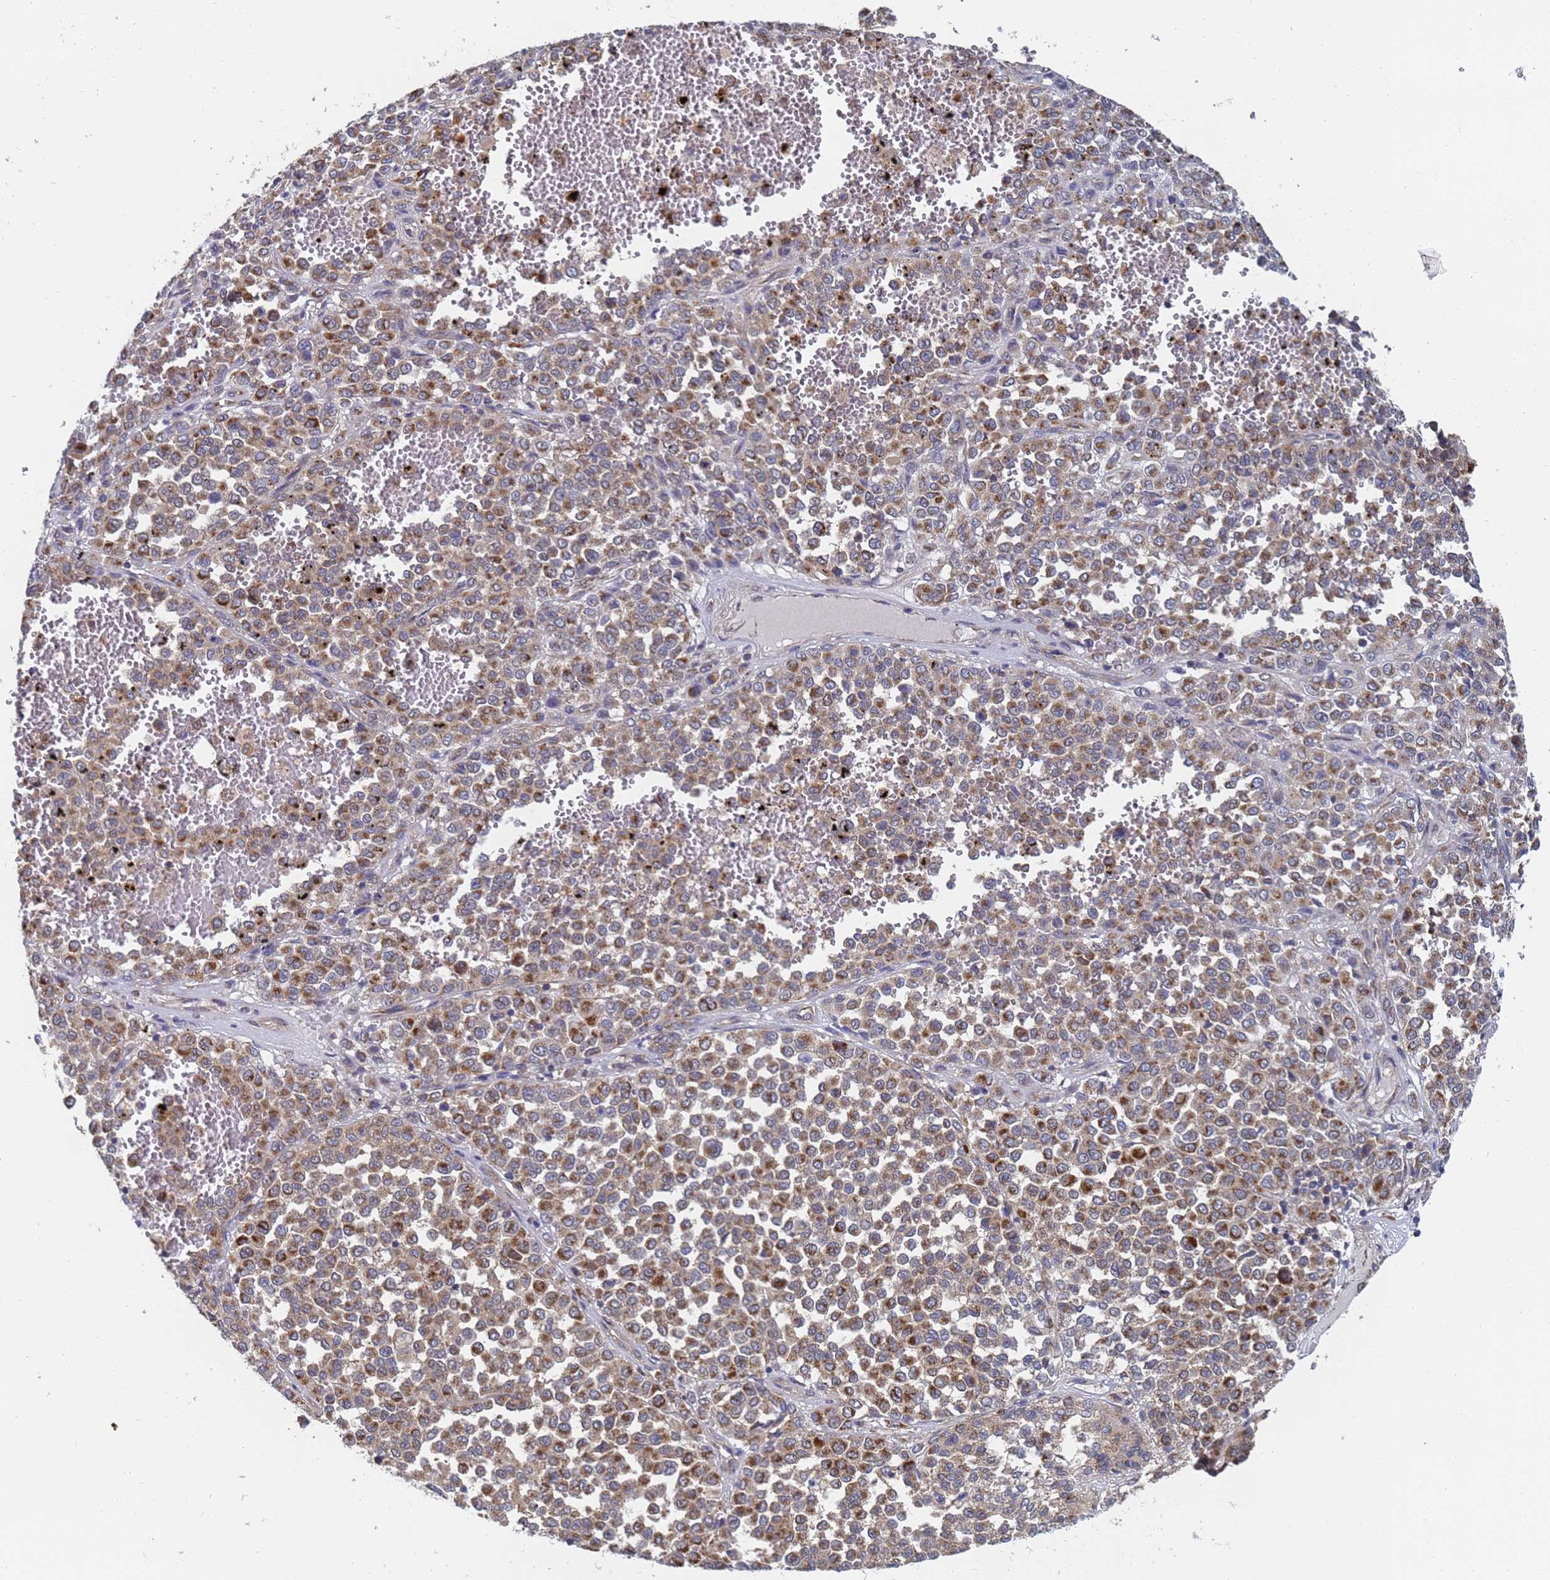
{"staining": {"intensity": "moderate", "quantity": ">75%", "location": "cytoplasmic/membranous"}, "tissue": "melanoma", "cell_type": "Tumor cells", "image_type": "cancer", "snomed": [{"axis": "morphology", "description": "Malignant melanoma, Metastatic site"}, {"axis": "topography", "description": "Pancreas"}], "caption": "Immunohistochemistry (DAB (3,3'-diaminobenzidine)) staining of melanoma displays moderate cytoplasmic/membranous protein positivity in approximately >75% of tumor cells. The staining was performed using DAB, with brown indicating positive protein expression. Nuclei are stained blue with hematoxylin.", "gene": "ALS2CL", "patient": {"sex": "female", "age": 30}}